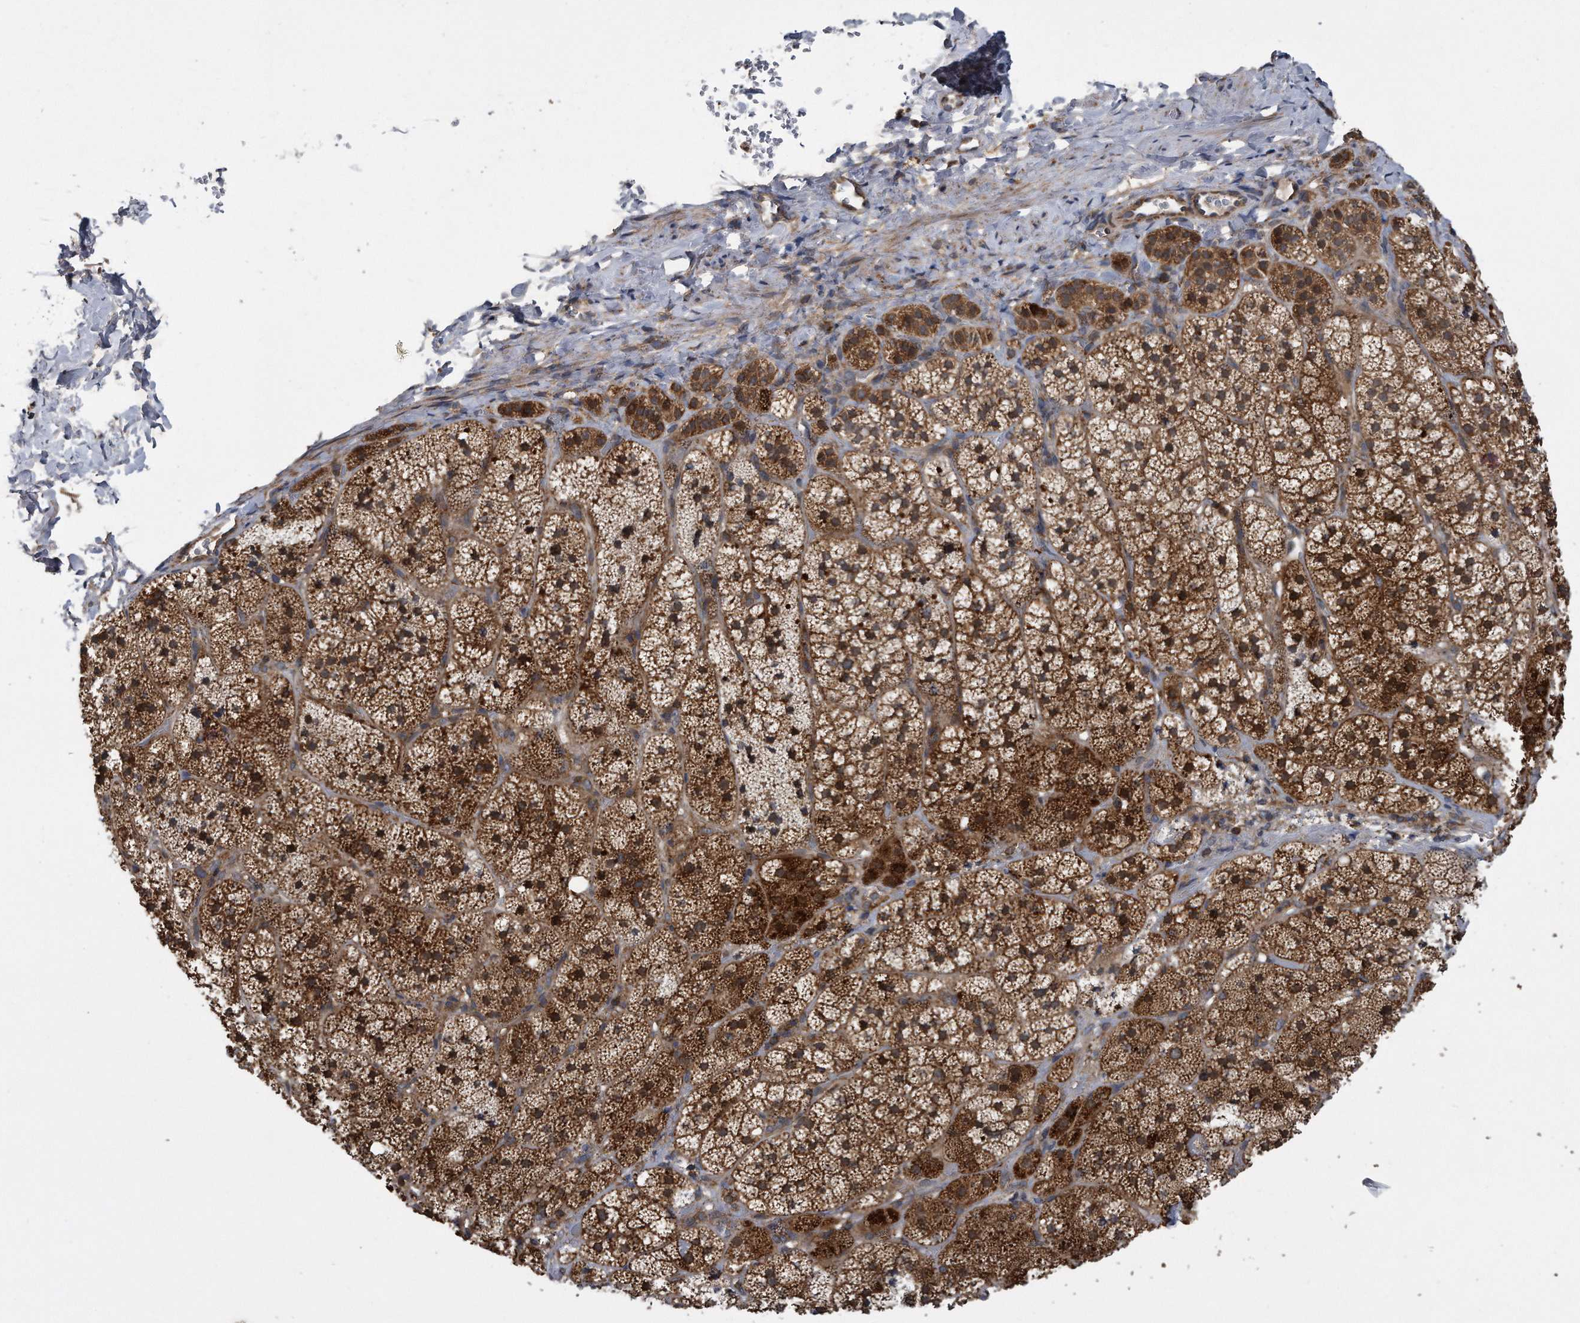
{"staining": {"intensity": "strong", "quantity": ">75%", "location": "cytoplasmic/membranous"}, "tissue": "adrenal gland", "cell_type": "Glandular cells", "image_type": "normal", "snomed": [{"axis": "morphology", "description": "Normal tissue, NOS"}, {"axis": "topography", "description": "Adrenal gland"}], "caption": "Brown immunohistochemical staining in normal adrenal gland reveals strong cytoplasmic/membranous staining in approximately >75% of glandular cells. (brown staining indicates protein expression, while blue staining denotes nuclei).", "gene": "ALPK2", "patient": {"sex": "female", "age": 44}}